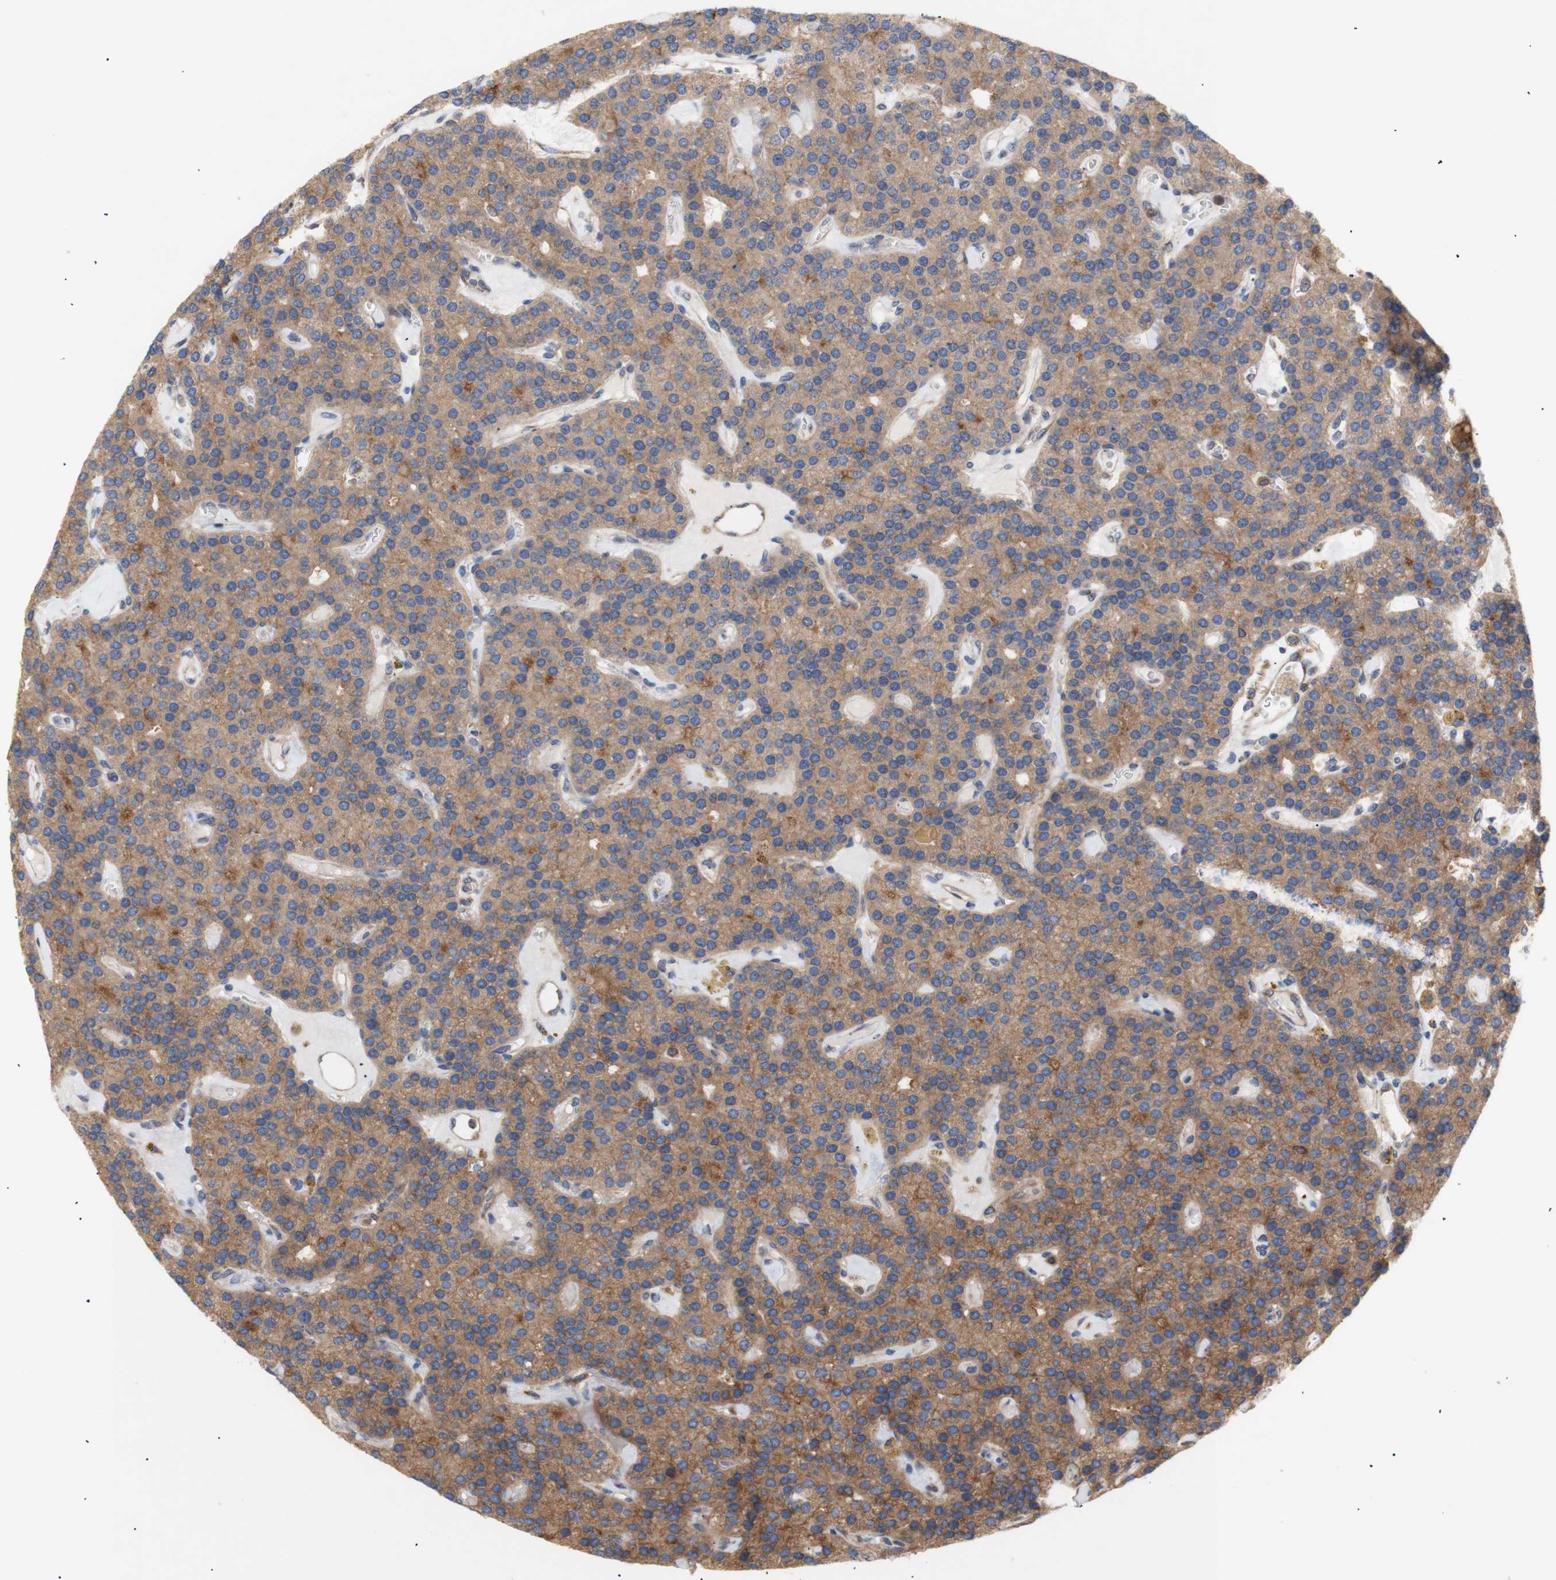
{"staining": {"intensity": "moderate", "quantity": ">75%", "location": "cytoplasmic/membranous"}, "tissue": "parathyroid gland", "cell_type": "Glandular cells", "image_type": "normal", "snomed": [{"axis": "morphology", "description": "Normal tissue, NOS"}, {"axis": "morphology", "description": "Adenoma, NOS"}, {"axis": "topography", "description": "Parathyroid gland"}], "caption": "Immunohistochemistry of normal parathyroid gland displays medium levels of moderate cytoplasmic/membranous staining in approximately >75% of glandular cells.", "gene": "IKBKG", "patient": {"sex": "female", "age": 86}}